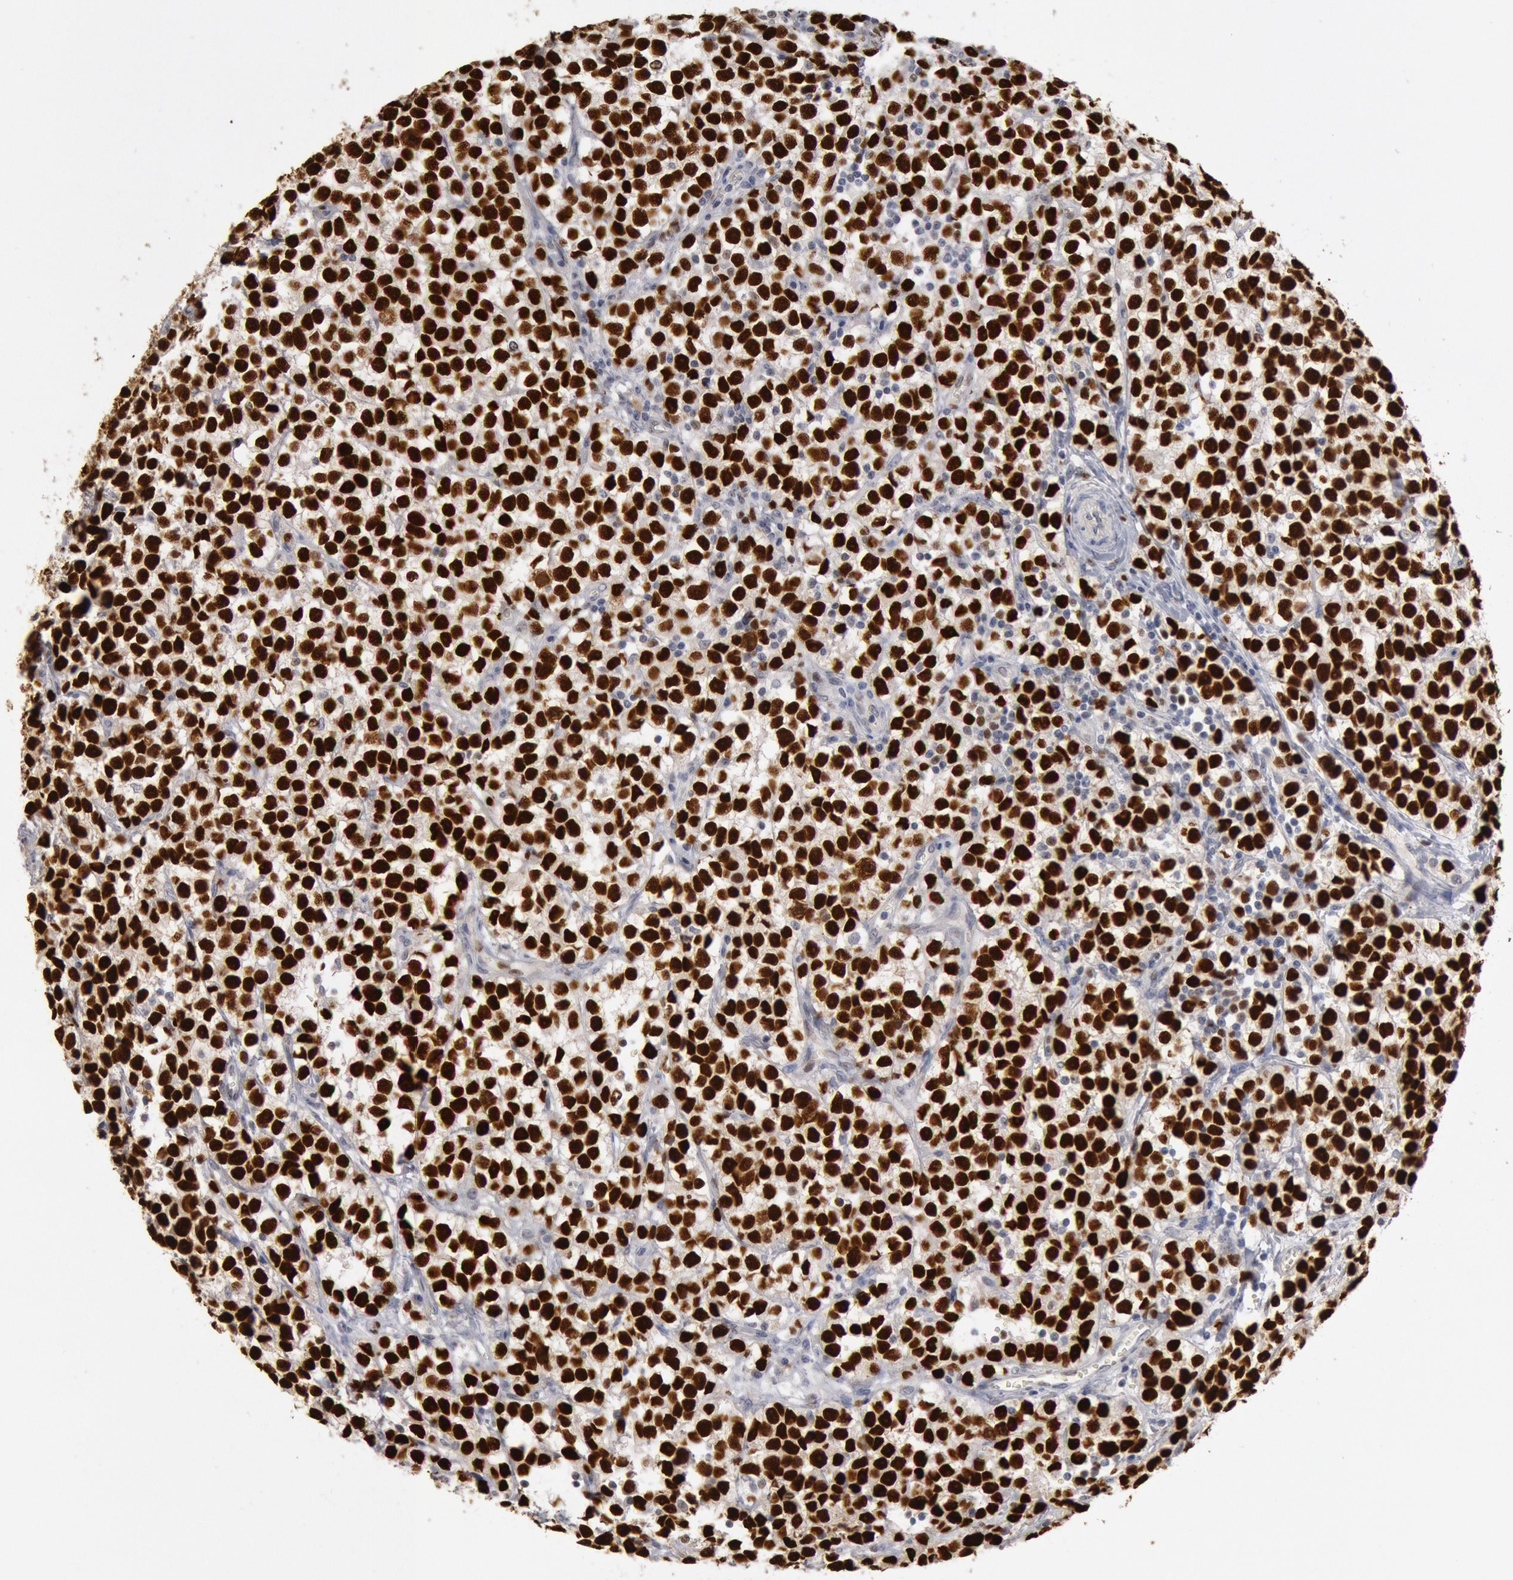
{"staining": {"intensity": "strong", "quantity": ">75%", "location": "nuclear"}, "tissue": "testis cancer", "cell_type": "Tumor cells", "image_type": "cancer", "snomed": [{"axis": "morphology", "description": "Seminoma, NOS"}, {"axis": "topography", "description": "Testis"}], "caption": "Human testis cancer (seminoma) stained for a protein (brown) reveals strong nuclear positive staining in about >75% of tumor cells.", "gene": "WDHD1", "patient": {"sex": "male", "age": 25}}